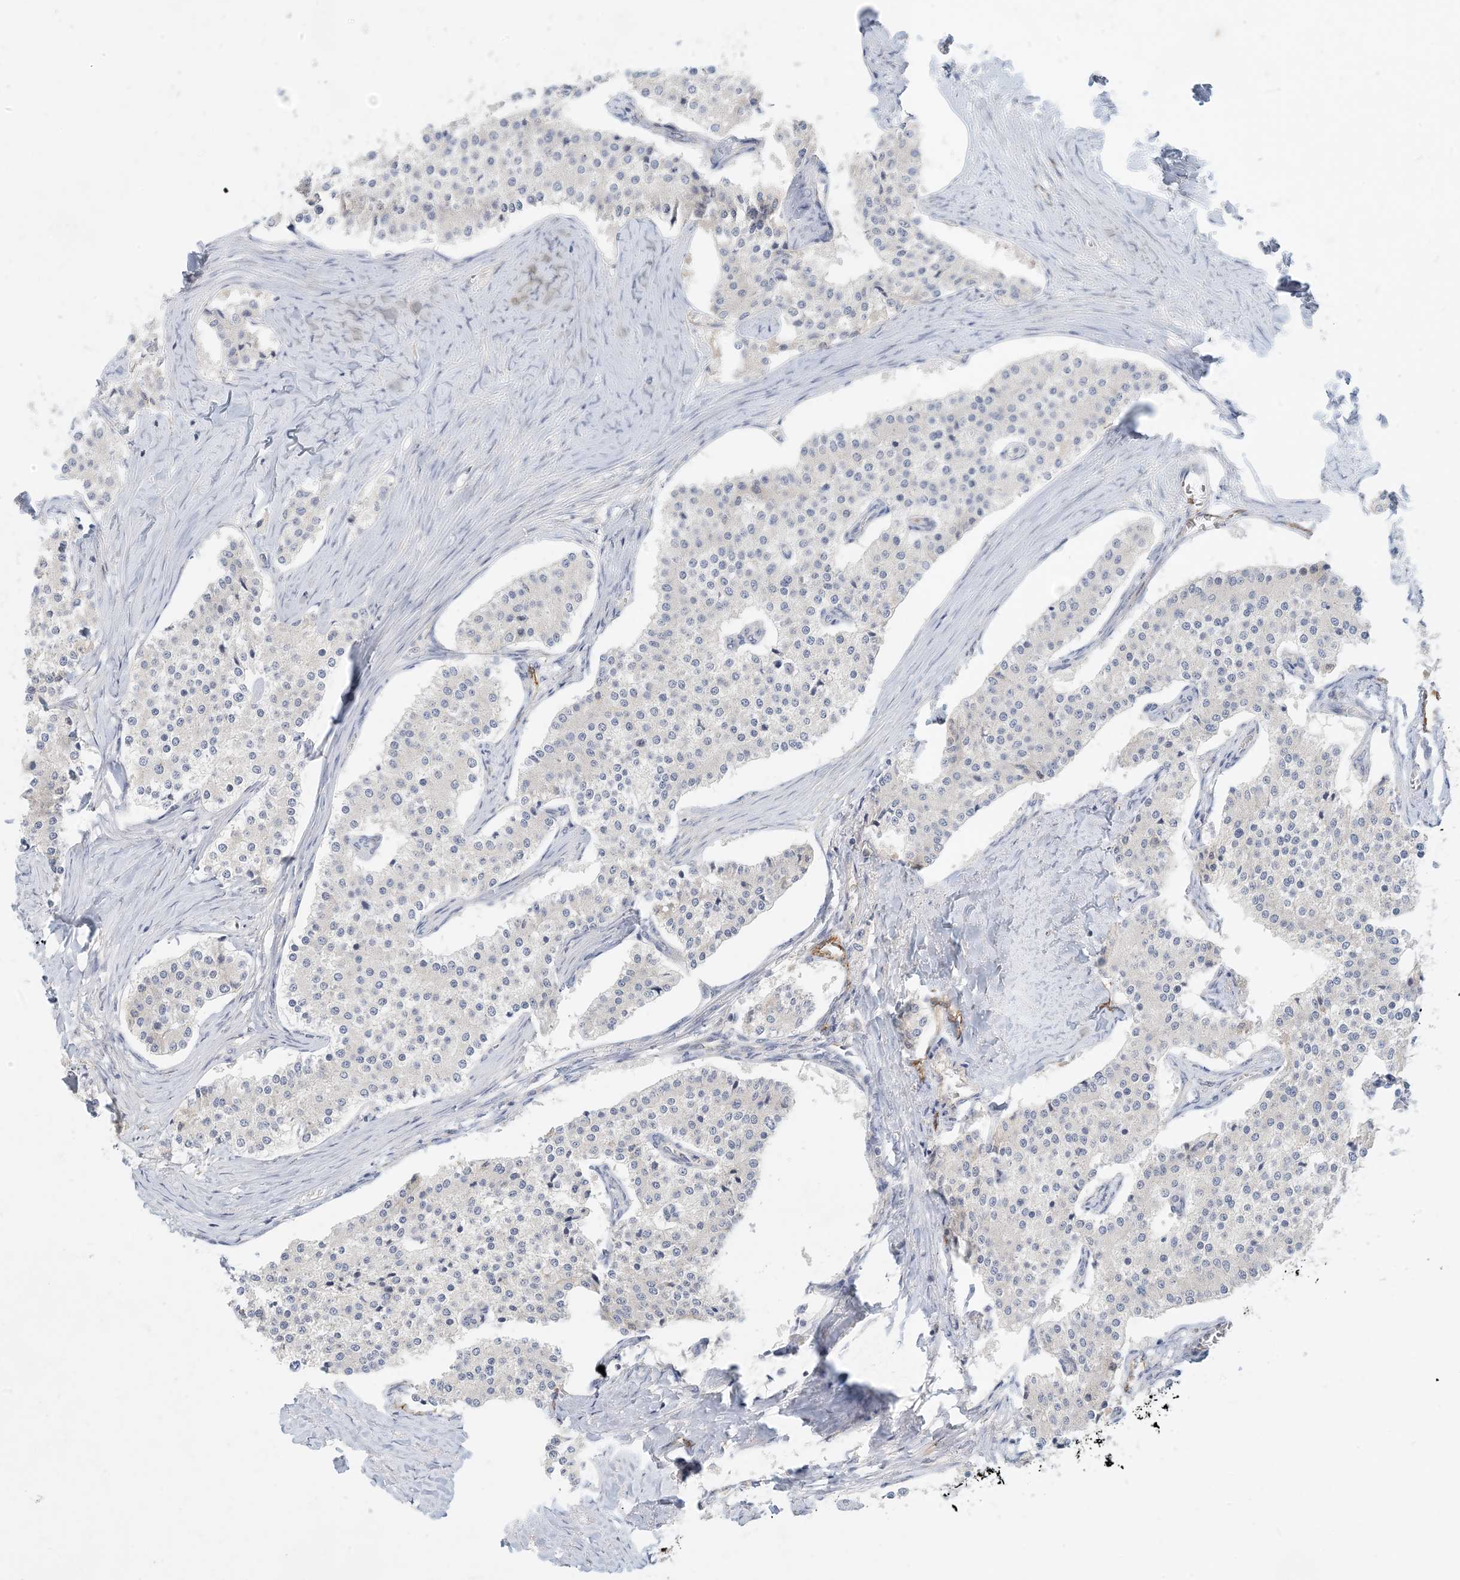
{"staining": {"intensity": "negative", "quantity": "none", "location": "none"}, "tissue": "carcinoid", "cell_type": "Tumor cells", "image_type": "cancer", "snomed": [{"axis": "morphology", "description": "Carcinoid, malignant, NOS"}, {"axis": "topography", "description": "Colon"}], "caption": "The immunohistochemistry photomicrograph has no significant expression in tumor cells of carcinoid tissue.", "gene": "ZBTB3", "patient": {"sex": "female", "age": 52}}